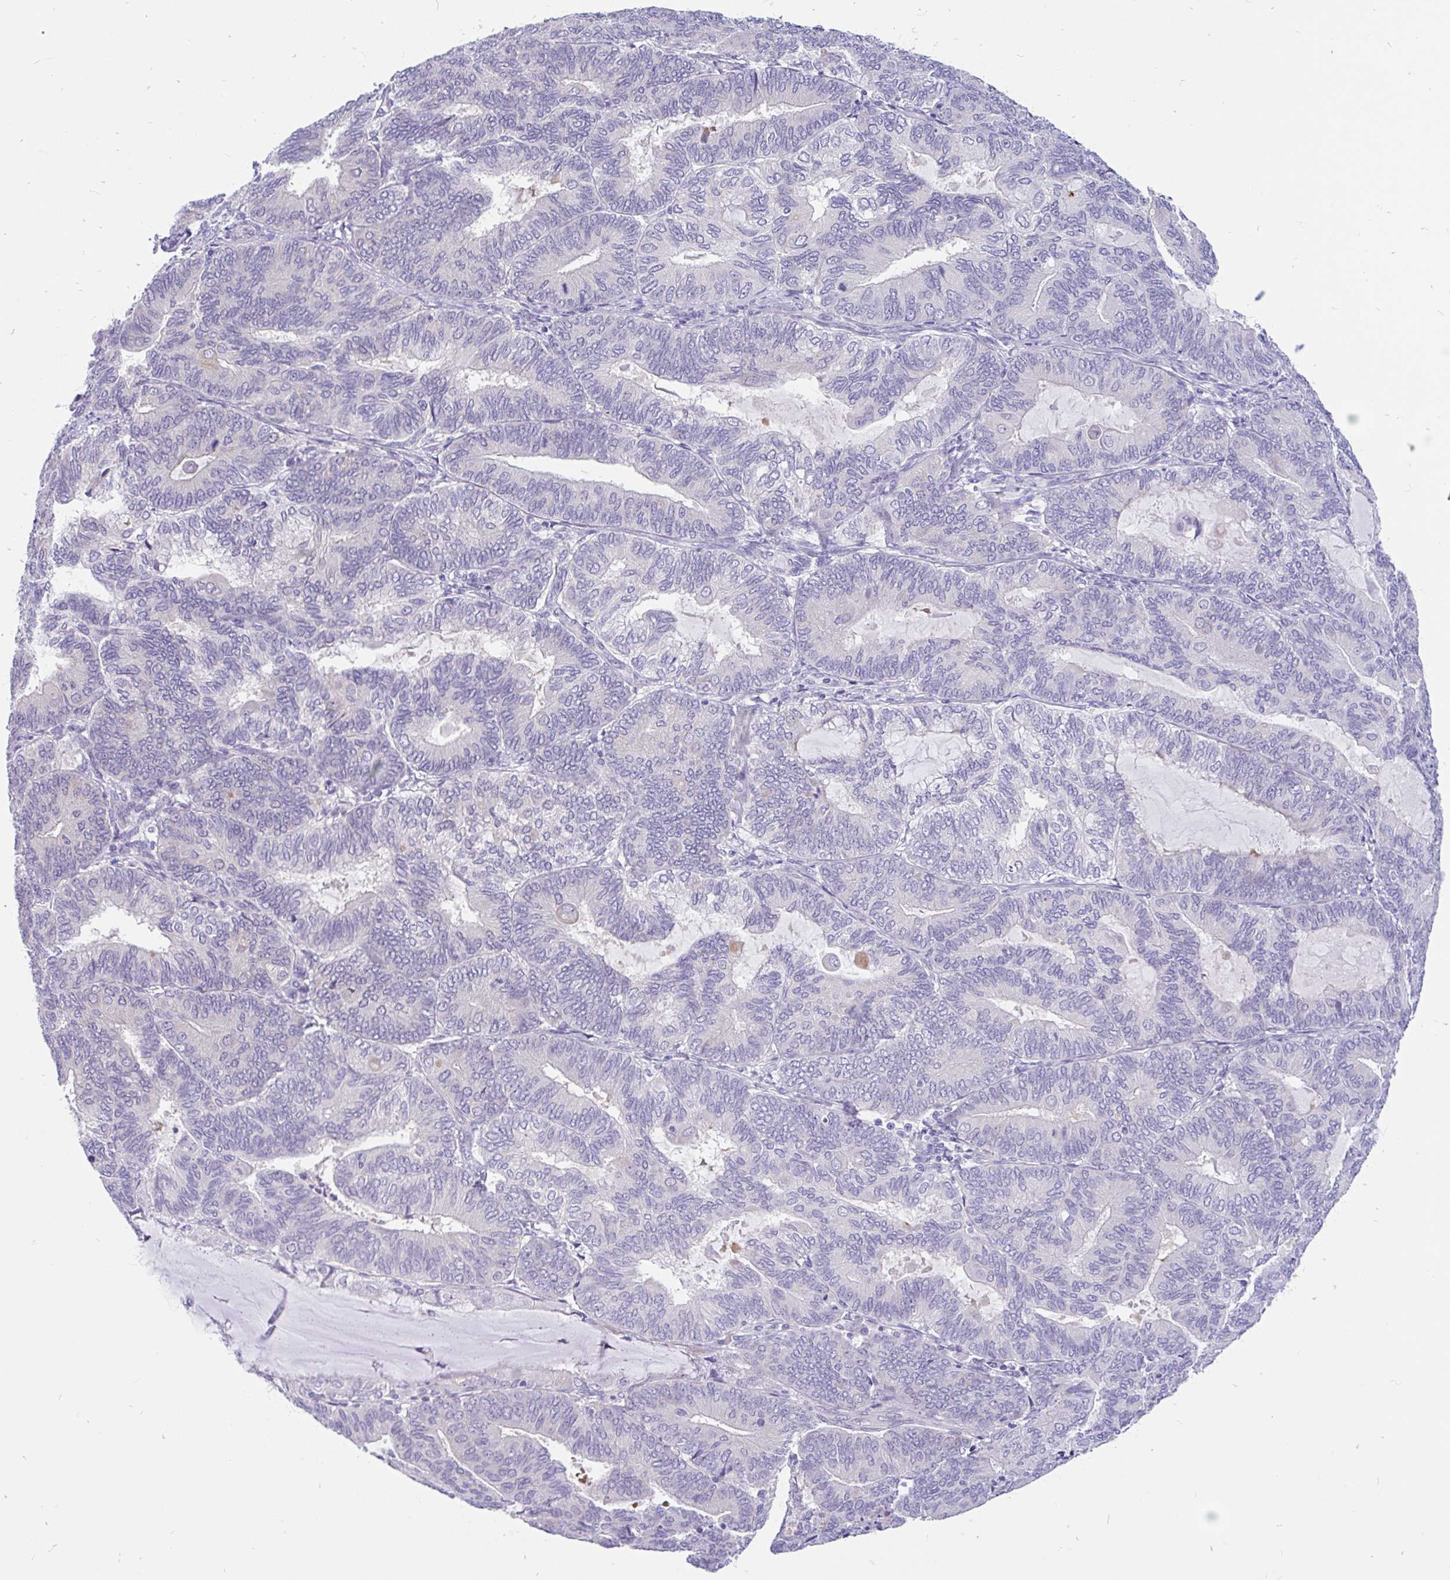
{"staining": {"intensity": "negative", "quantity": "none", "location": "none"}, "tissue": "endometrial cancer", "cell_type": "Tumor cells", "image_type": "cancer", "snomed": [{"axis": "morphology", "description": "Adenocarcinoma, NOS"}, {"axis": "topography", "description": "Endometrium"}], "caption": "Tumor cells are negative for brown protein staining in endometrial adenocarcinoma.", "gene": "KIAA2013", "patient": {"sex": "female", "age": 81}}